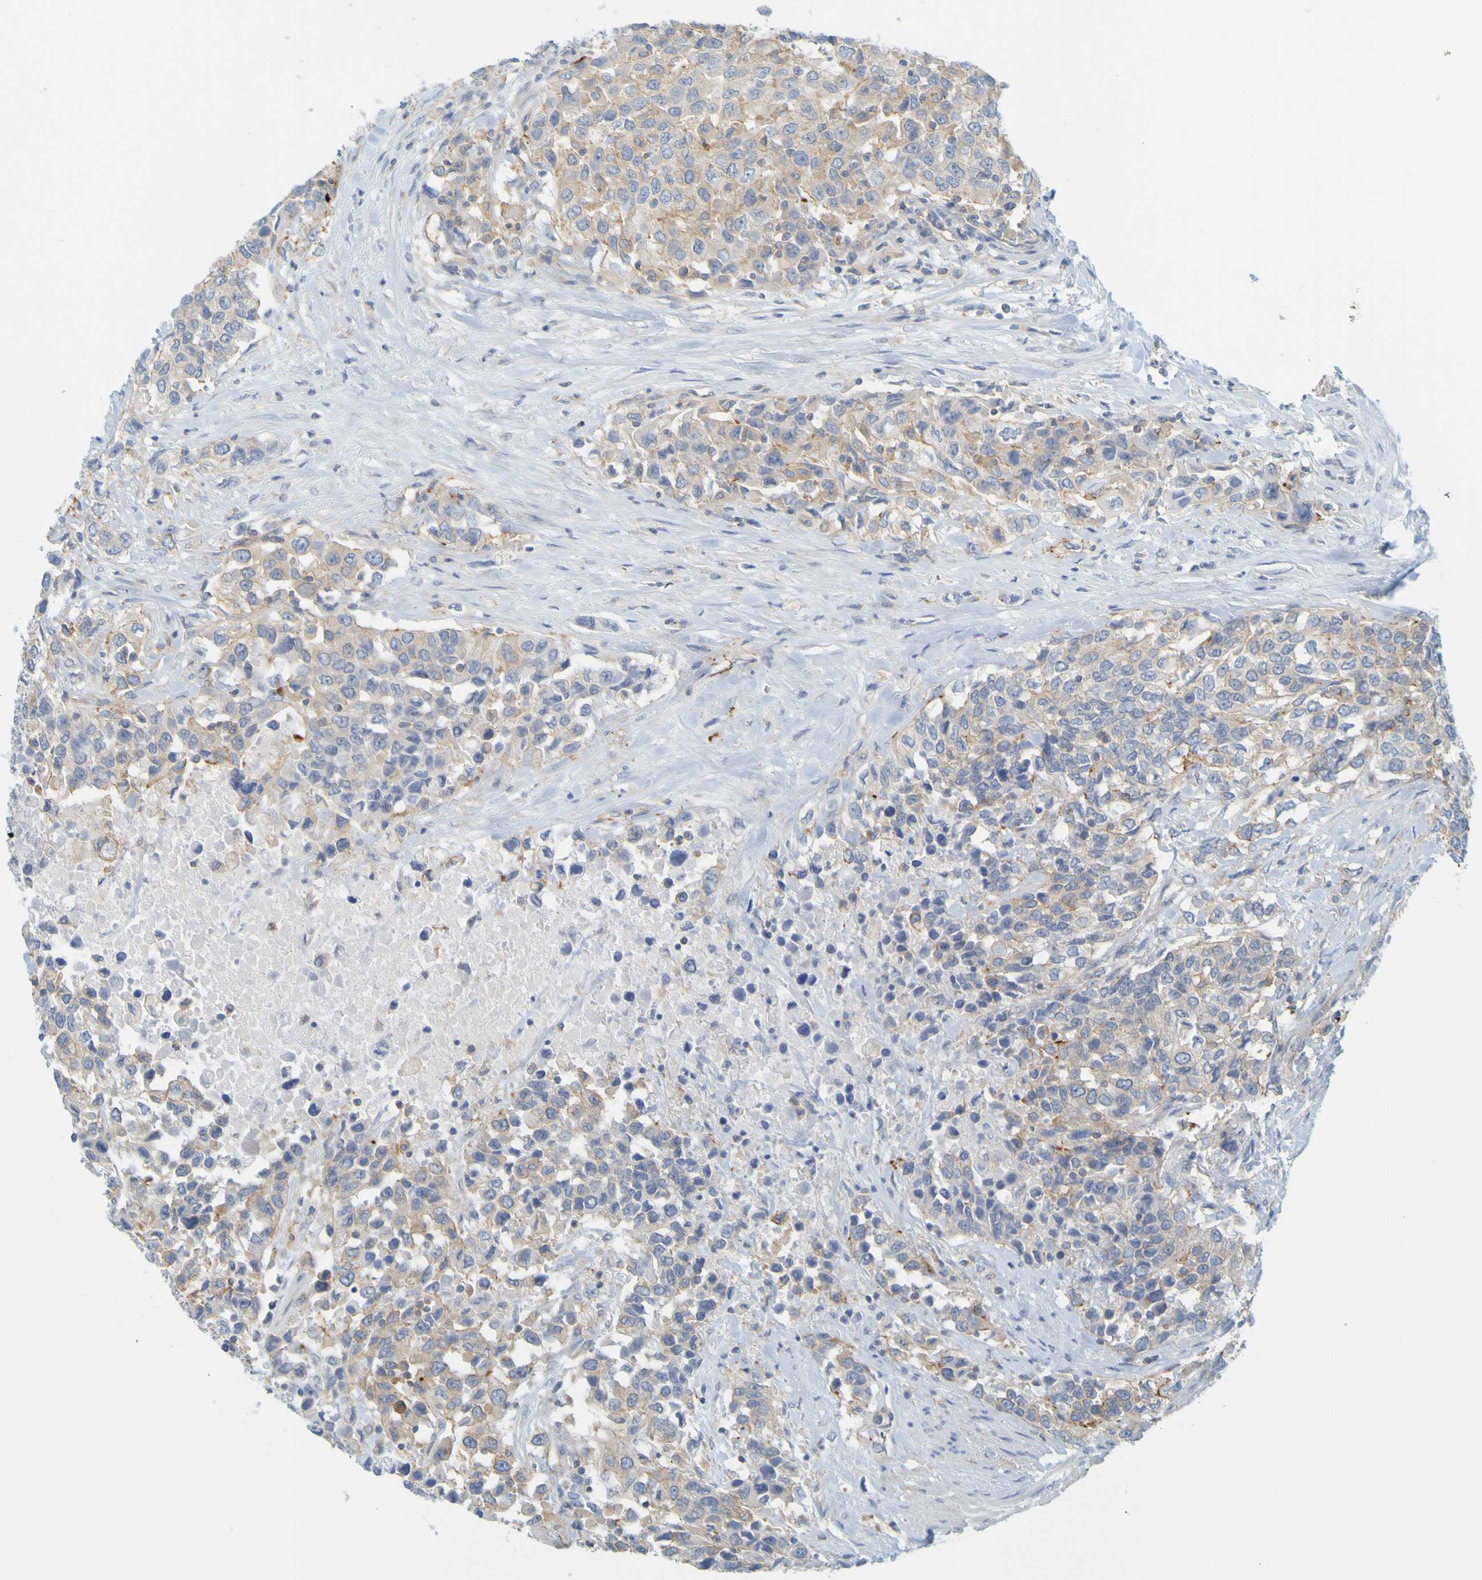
{"staining": {"intensity": "moderate", "quantity": ">75%", "location": "cytoplasmic/membranous"}, "tissue": "urothelial cancer", "cell_type": "Tumor cells", "image_type": "cancer", "snomed": [{"axis": "morphology", "description": "Urothelial carcinoma, High grade"}, {"axis": "topography", "description": "Urinary bladder"}], "caption": "There is medium levels of moderate cytoplasmic/membranous expression in tumor cells of urothelial cancer, as demonstrated by immunohistochemical staining (brown color).", "gene": "APPL1", "patient": {"sex": "female", "age": 80}}